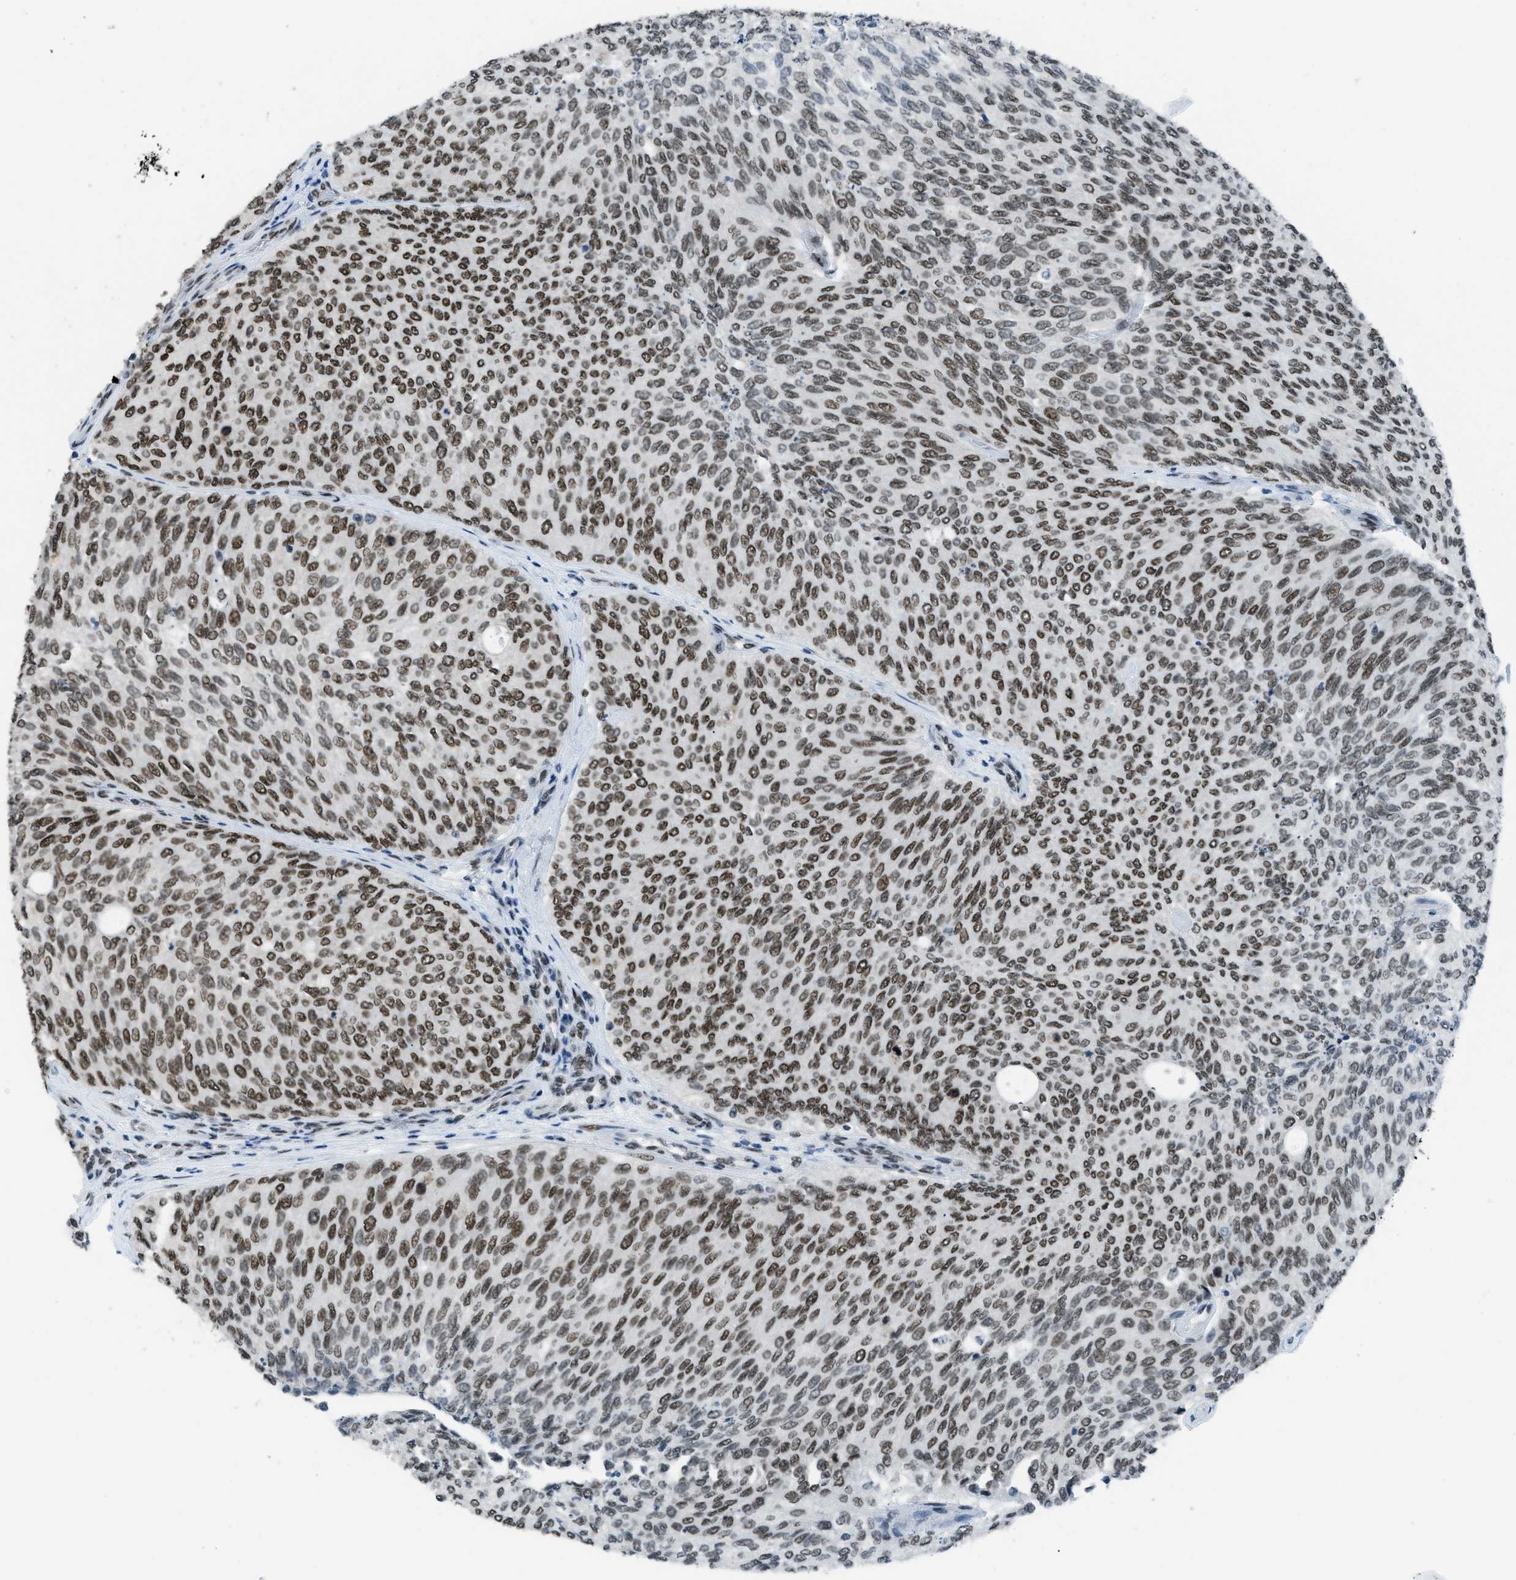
{"staining": {"intensity": "moderate", "quantity": ">75%", "location": "nuclear"}, "tissue": "urothelial cancer", "cell_type": "Tumor cells", "image_type": "cancer", "snomed": [{"axis": "morphology", "description": "Urothelial carcinoma, Low grade"}, {"axis": "topography", "description": "Urinary bladder"}], "caption": "This is an image of IHC staining of low-grade urothelial carcinoma, which shows moderate positivity in the nuclear of tumor cells.", "gene": "GATAD2B", "patient": {"sex": "female", "age": 79}}